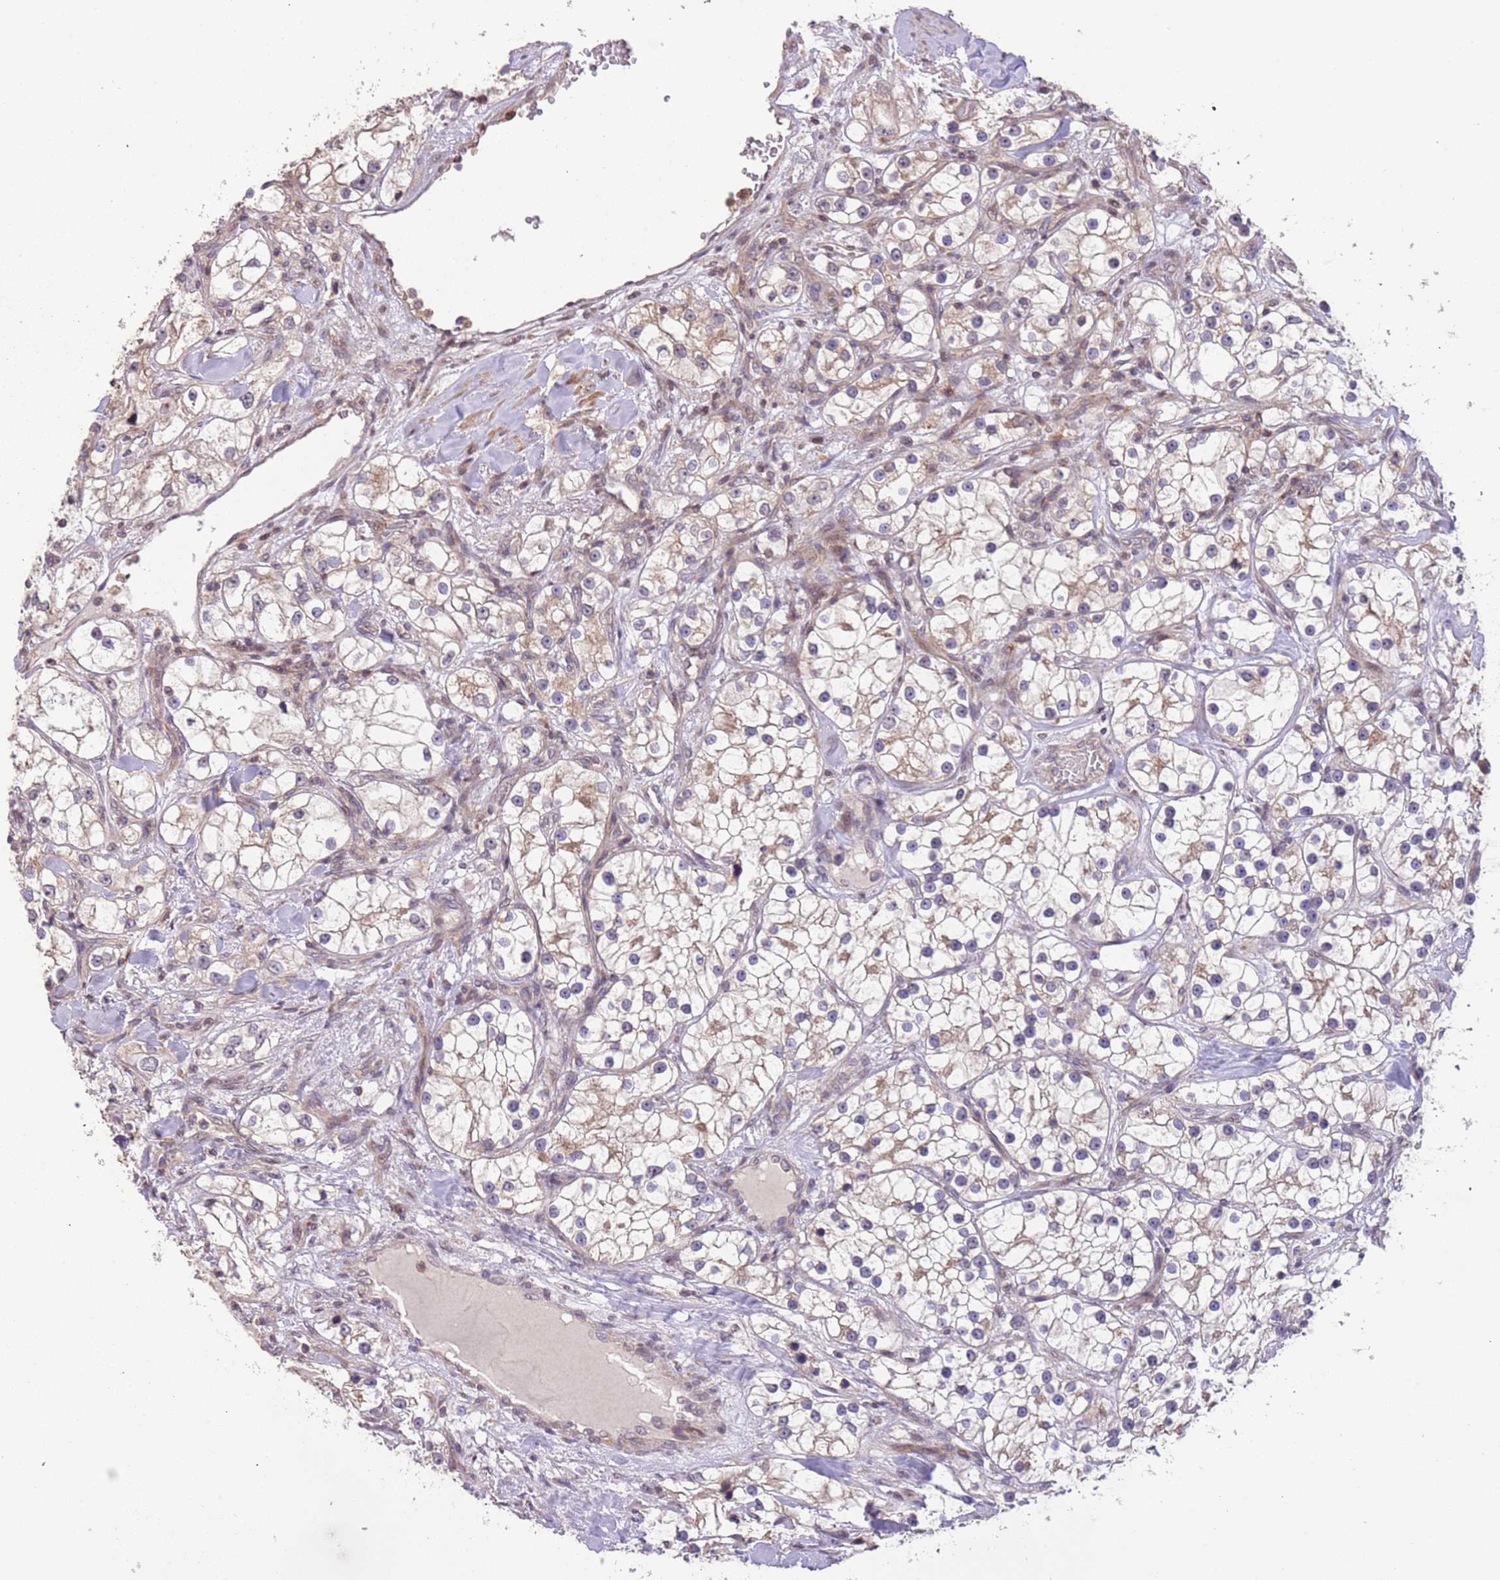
{"staining": {"intensity": "weak", "quantity": "25%-75%", "location": "cytoplasmic/membranous"}, "tissue": "renal cancer", "cell_type": "Tumor cells", "image_type": "cancer", "snomed": [{"axis": "morphology", "description": "Adenocarcinoma, NOS"}, {"axis": "topography", "description": "Kidney"}], "caption": "A low amount of weak cytoplasmic/membranous staining is identified in approximately 25%-75% of tumor cells in renal cancer (adenocarcinoma) tissue. Nuclei are stained in blue.", "gene": "SLC16A4", "patient": {"sex": "male", "age": 77}}